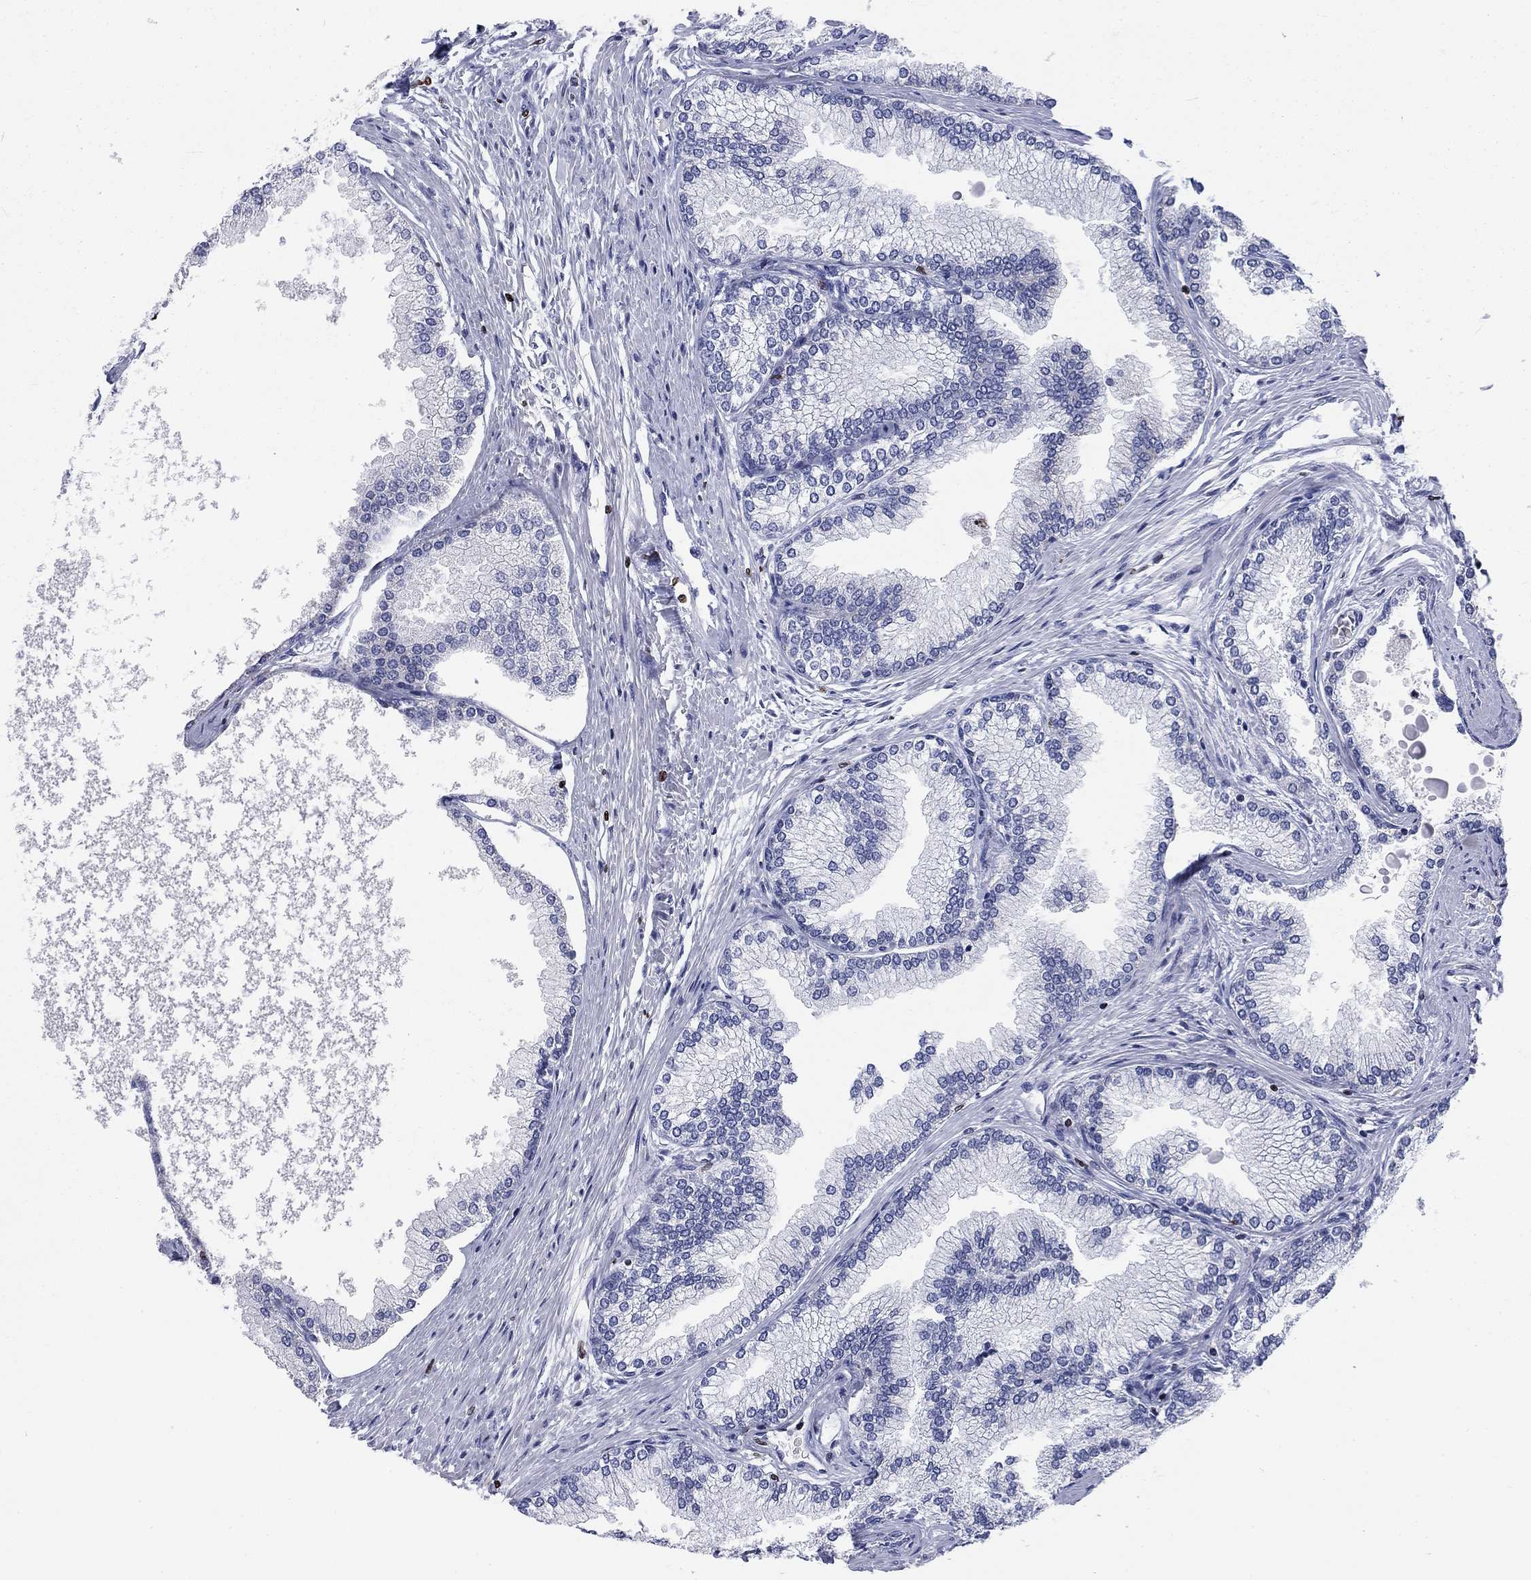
{"staining": {"intensity": "negative", "quantity": "none", "location": "none"}, "tissue": "prostate", "cell_type": "Glandular cells", "image_type": "normal", "snomed": [{"axis": "morphology", "description": "Normal tissue, NOS"}, {"axis": "topography", "description": "Prostate"}], "caption": "A histopathology image of prostate stained for a protein shows no brown staining in glandular cells. The staining is performed using DAB brown chromogen with nuclei counter-stained in using hematoxylin.", "gene": "H1", "patient": {"sex": "male", "age": 72}}